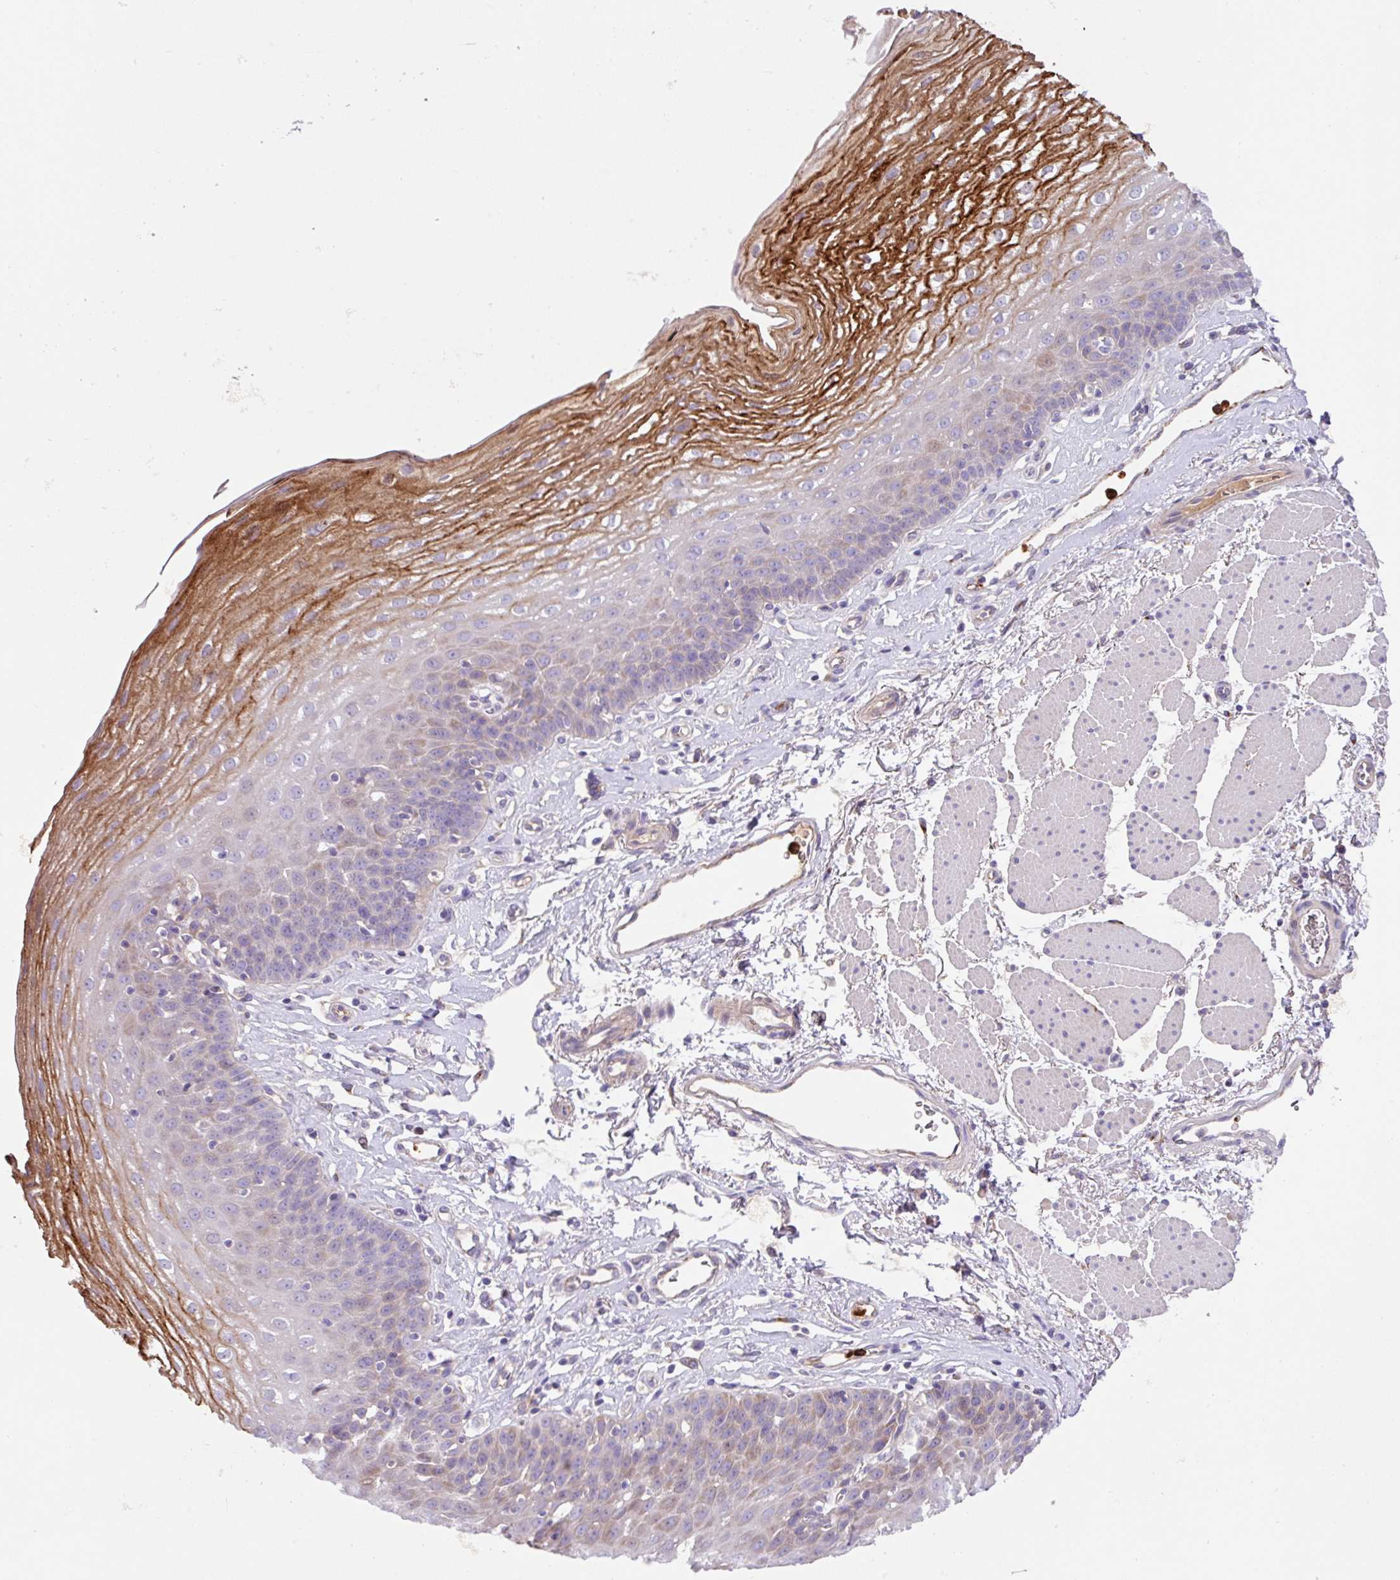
{"staining": {"intensity": "strong", "quantity": "<25%", "location": "cytoplasmic/membranous"}, "tissue": "esophagus", "cell_type": "Squamous epithelial cells", "image_type": "normal", "snomed": [{"axis": "morphology", "description": "Normal tissue, NOS"}, {"axis": "topography", "description": "Esophagus"}], "caption": "Benign esophagus exhibits strong cytoplasmic/membranous staining in about <25% of squamous epithelial cells, visualized by immunohistochemistry.", "gene": "CRISP3", "patient": {"sex": "female", "age": 81}}